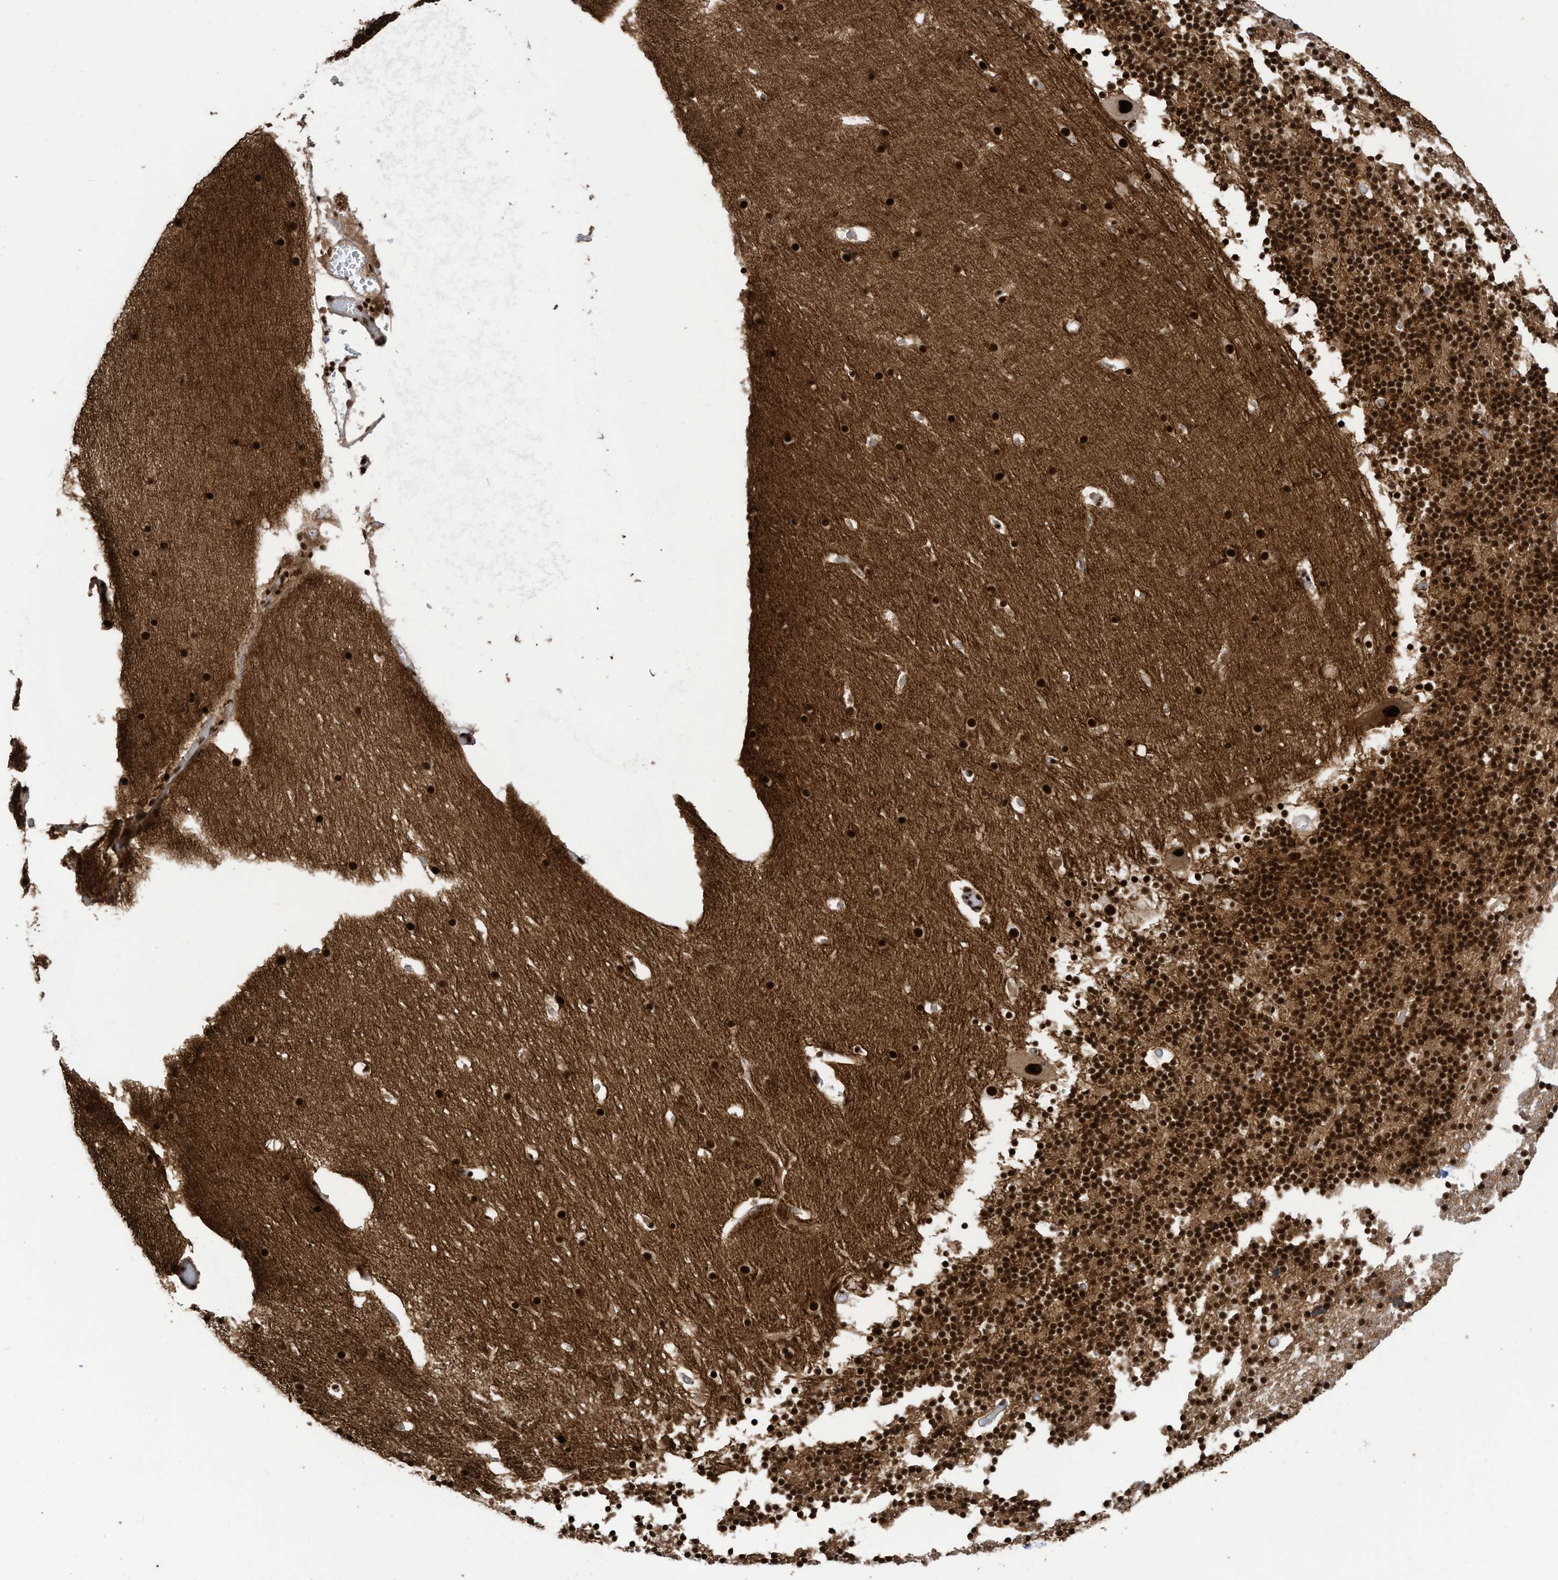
{"staining": {"intensity": "strong", "quantity": ">75%", "location": "nuclear"}, "tissue": "cerebellum", "cell_type": "Cells in granular layer", "image_type": "normal", "snomed": [{"axis": "morphology", "description": "Normal tissue, NOS"}, {"axis": "topography", "description": "Cerebellum"}], "caption": "Immunohistochemical staining of unremarkable human cerebellum demonstrates high levels of strong nuclear positivity in approximately >75% of cells in granular layer. The protein is shown in brown color, while the nuclei are stained blue.", "gene": "SF3A3", "patient": {"sex": "male", "age": 57}}